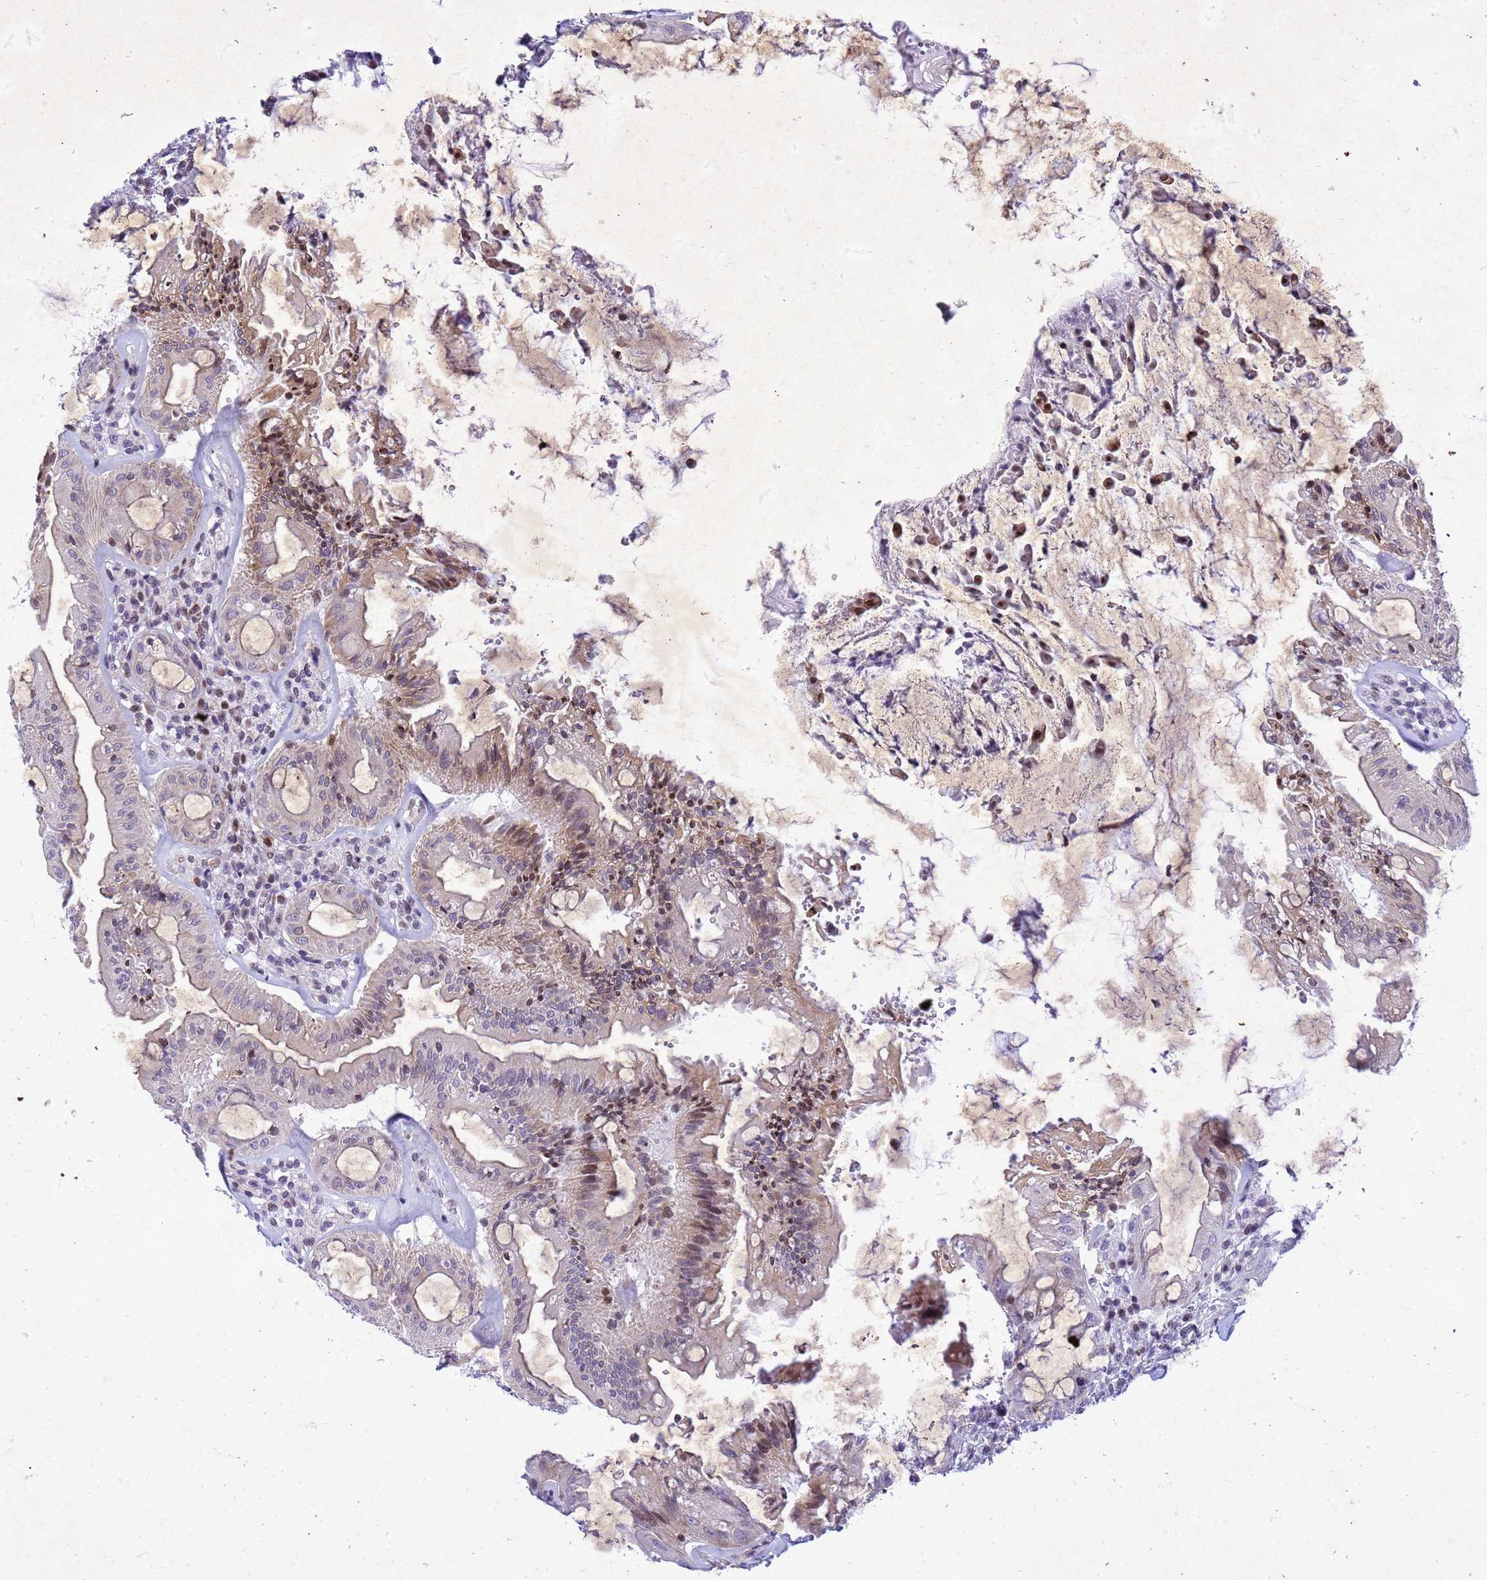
{"staining": {"intensity": "strong", "quantity": "25%-75%", "location": "cytoplasmic/membranous,nuclear"}, "tissue": "rectum", "cell_type": "Glandular cells", "image_type": "normal", "snomed": [{"axis": "morphology", "description": "Normal tissue, NOS"}, {"axis": "topography", "description": "Rectum"}], "caption": "IHC histopathology image of unremarkable rectum: rectum stained using IHC exhibits high levels of strong protein expression localized specifically in the cytoplasmic/membranous,nuclear of glandular cells, appearing as a cytoplasmic/membranous,nuclear brown color.", "gene": "COPS9", "patient": {"sex": "female", "age": 57}}